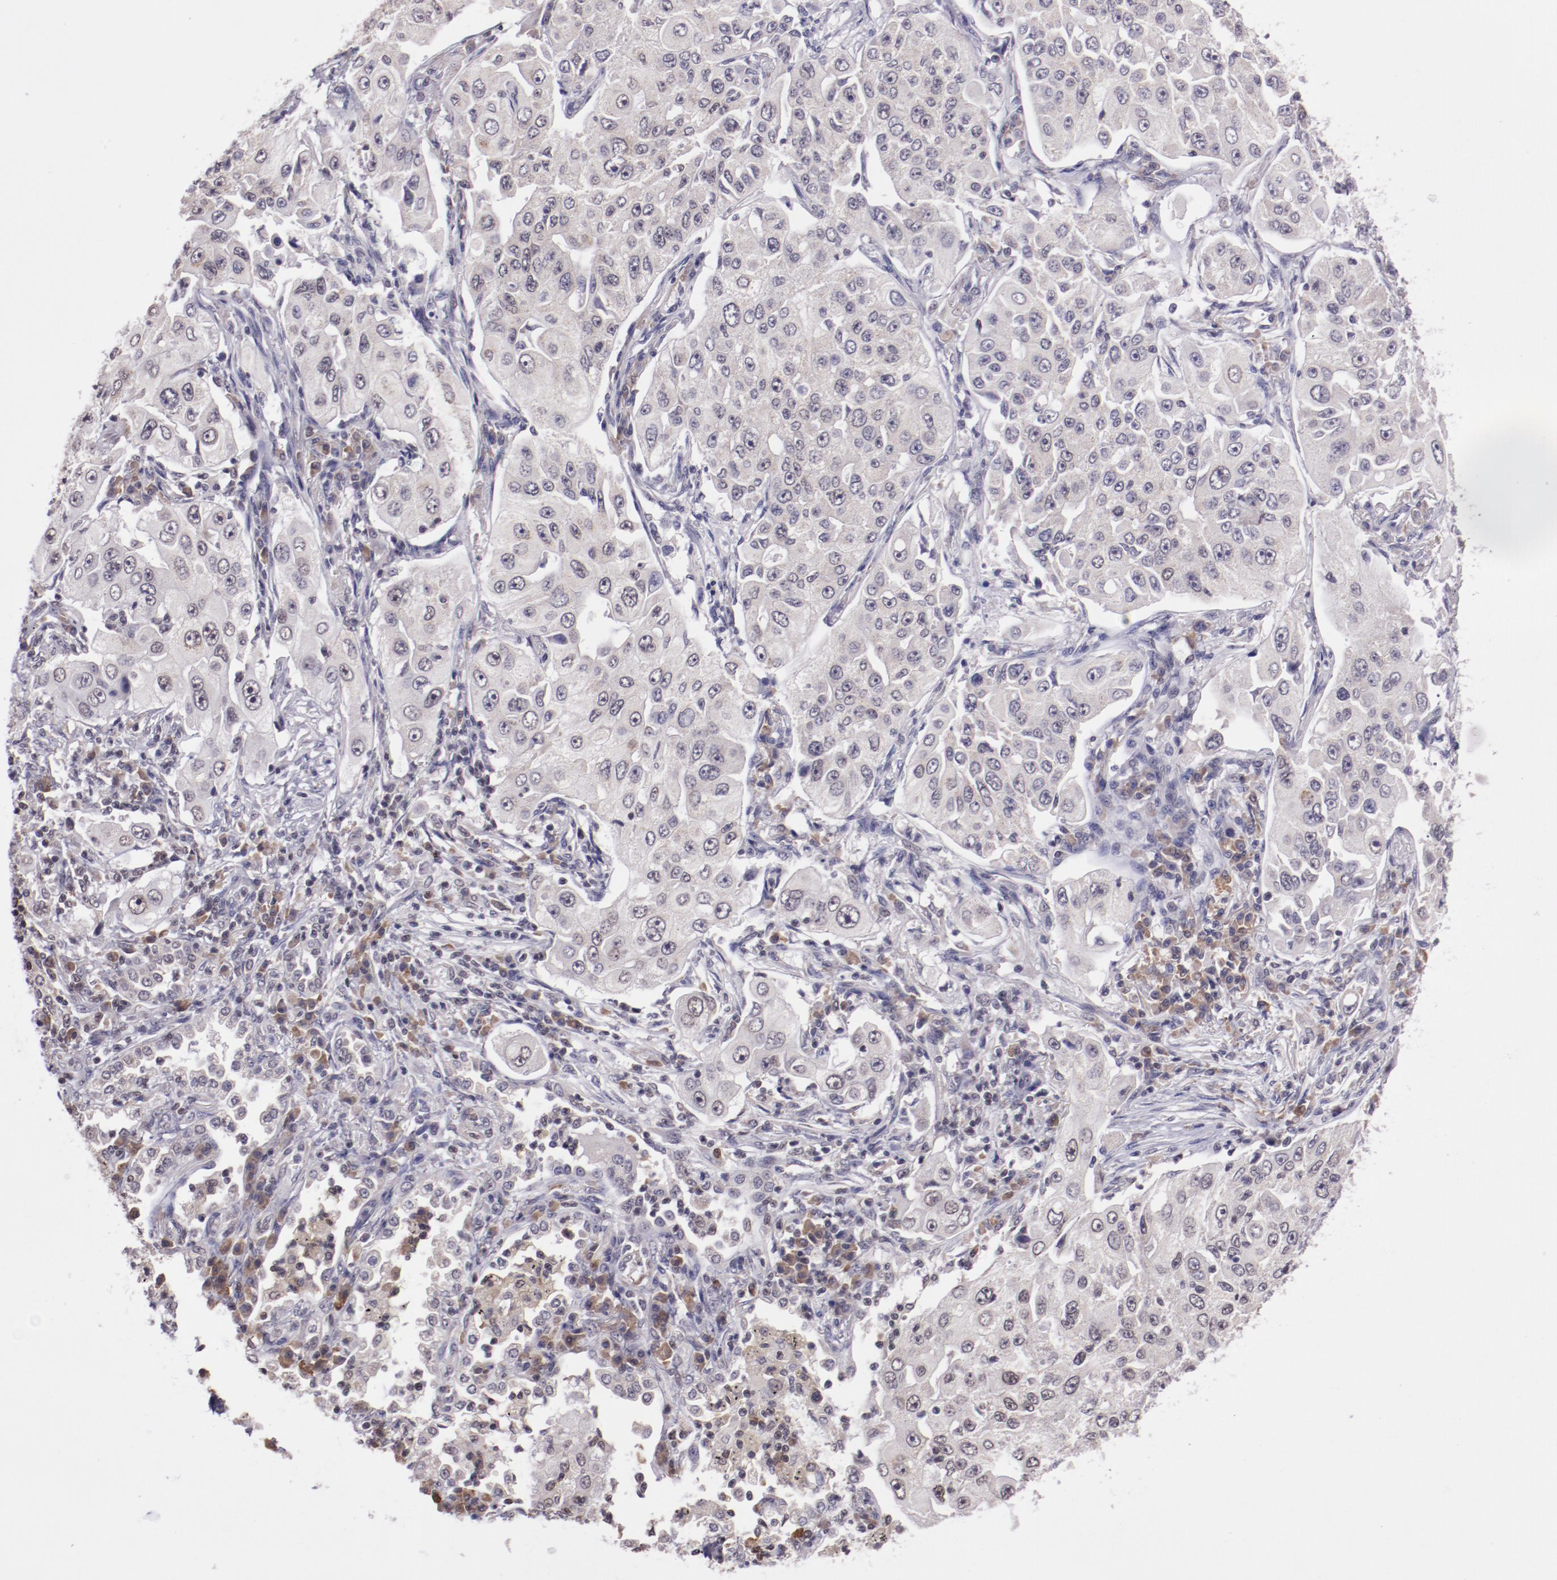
{"staining": {"intensity": "weak", "quantity": "25%-75%", "location": "cytoplasmic/membranous"}, "tissue": "lung cancer", "cell_type": "Tumor cells", "image_type": "cancer", "snomed": [{"axis": "morphology", "description": "Adenocarcinoma, NOS"}, {"axis": "topography", "description": "Lung"}], "caption": "Lung adenocarcinoma was stained to show a protein in brown. There is low levels of weak cytoplasmic/membranous staining in approximately 25%-75% of tumor cells. The protein is stained brown, and the nuclei are stained in blue (DAB (3,3'-diaminobenzidine) IHC with brightfield microscopy, high magnification).", "gene": "ELF1", "patient": {"sex": "male", "age": 84}}